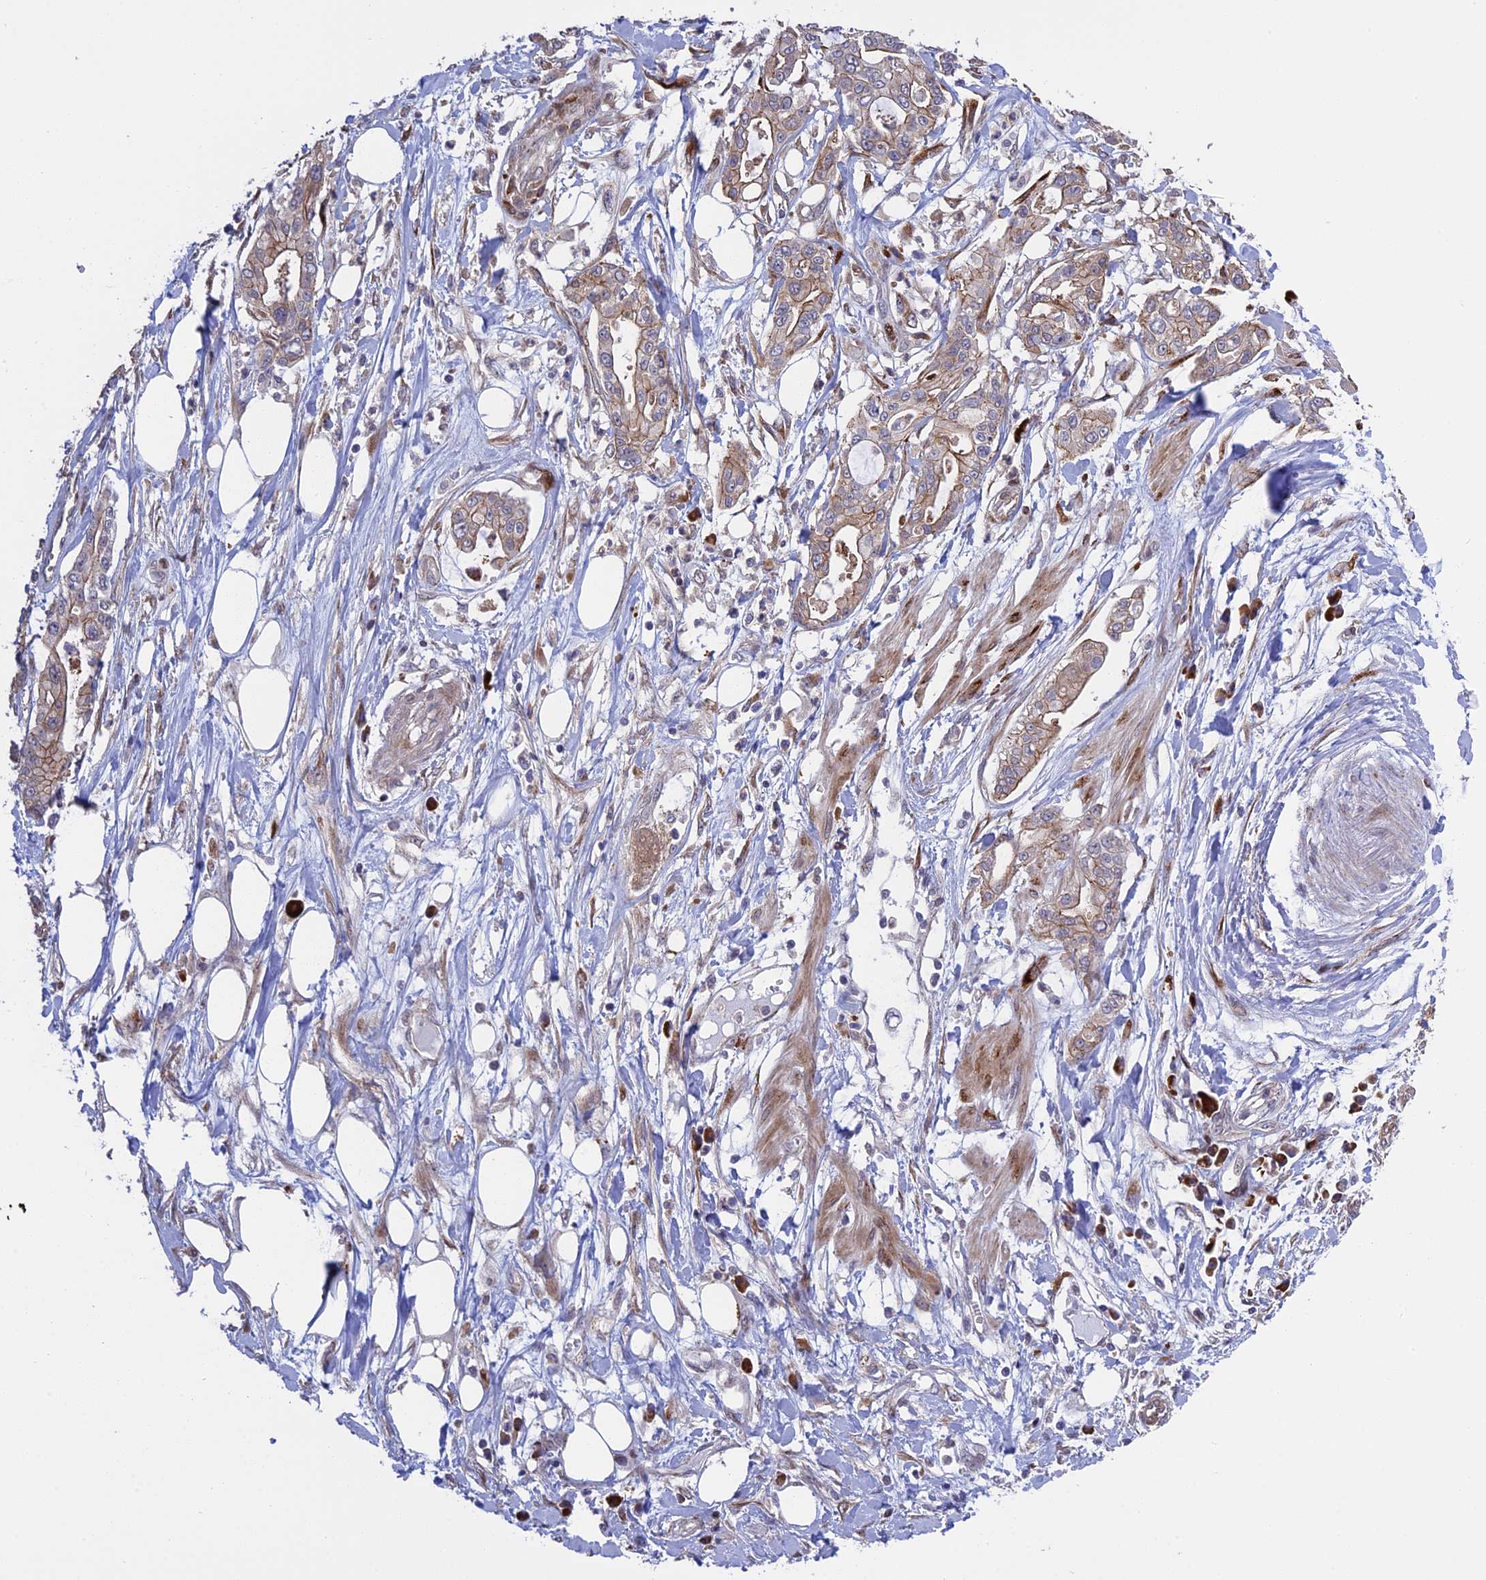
{"staining": {"intensity": "moderate", "quantity": ">75%", "location": "cytoplasmic/membranous"}, "tissue": "pancreatic cancer", "cell_type": "Tumor cells", "image_type": "cancer", "snomed": [{"axis": "morphology", "description": "Adenocarcinoma, NOS"}, {"axis": "topography", "description": "Pancreas"}], "caption": "Human pancreatic cancer (adenocarcinoma) stained with a brown dye shows moderate cytoplasmic/membranous positive positivity in about >75% of tumor cells.", "gene": "DDX60L", "patient": {"sex": "male", "age": 68}}